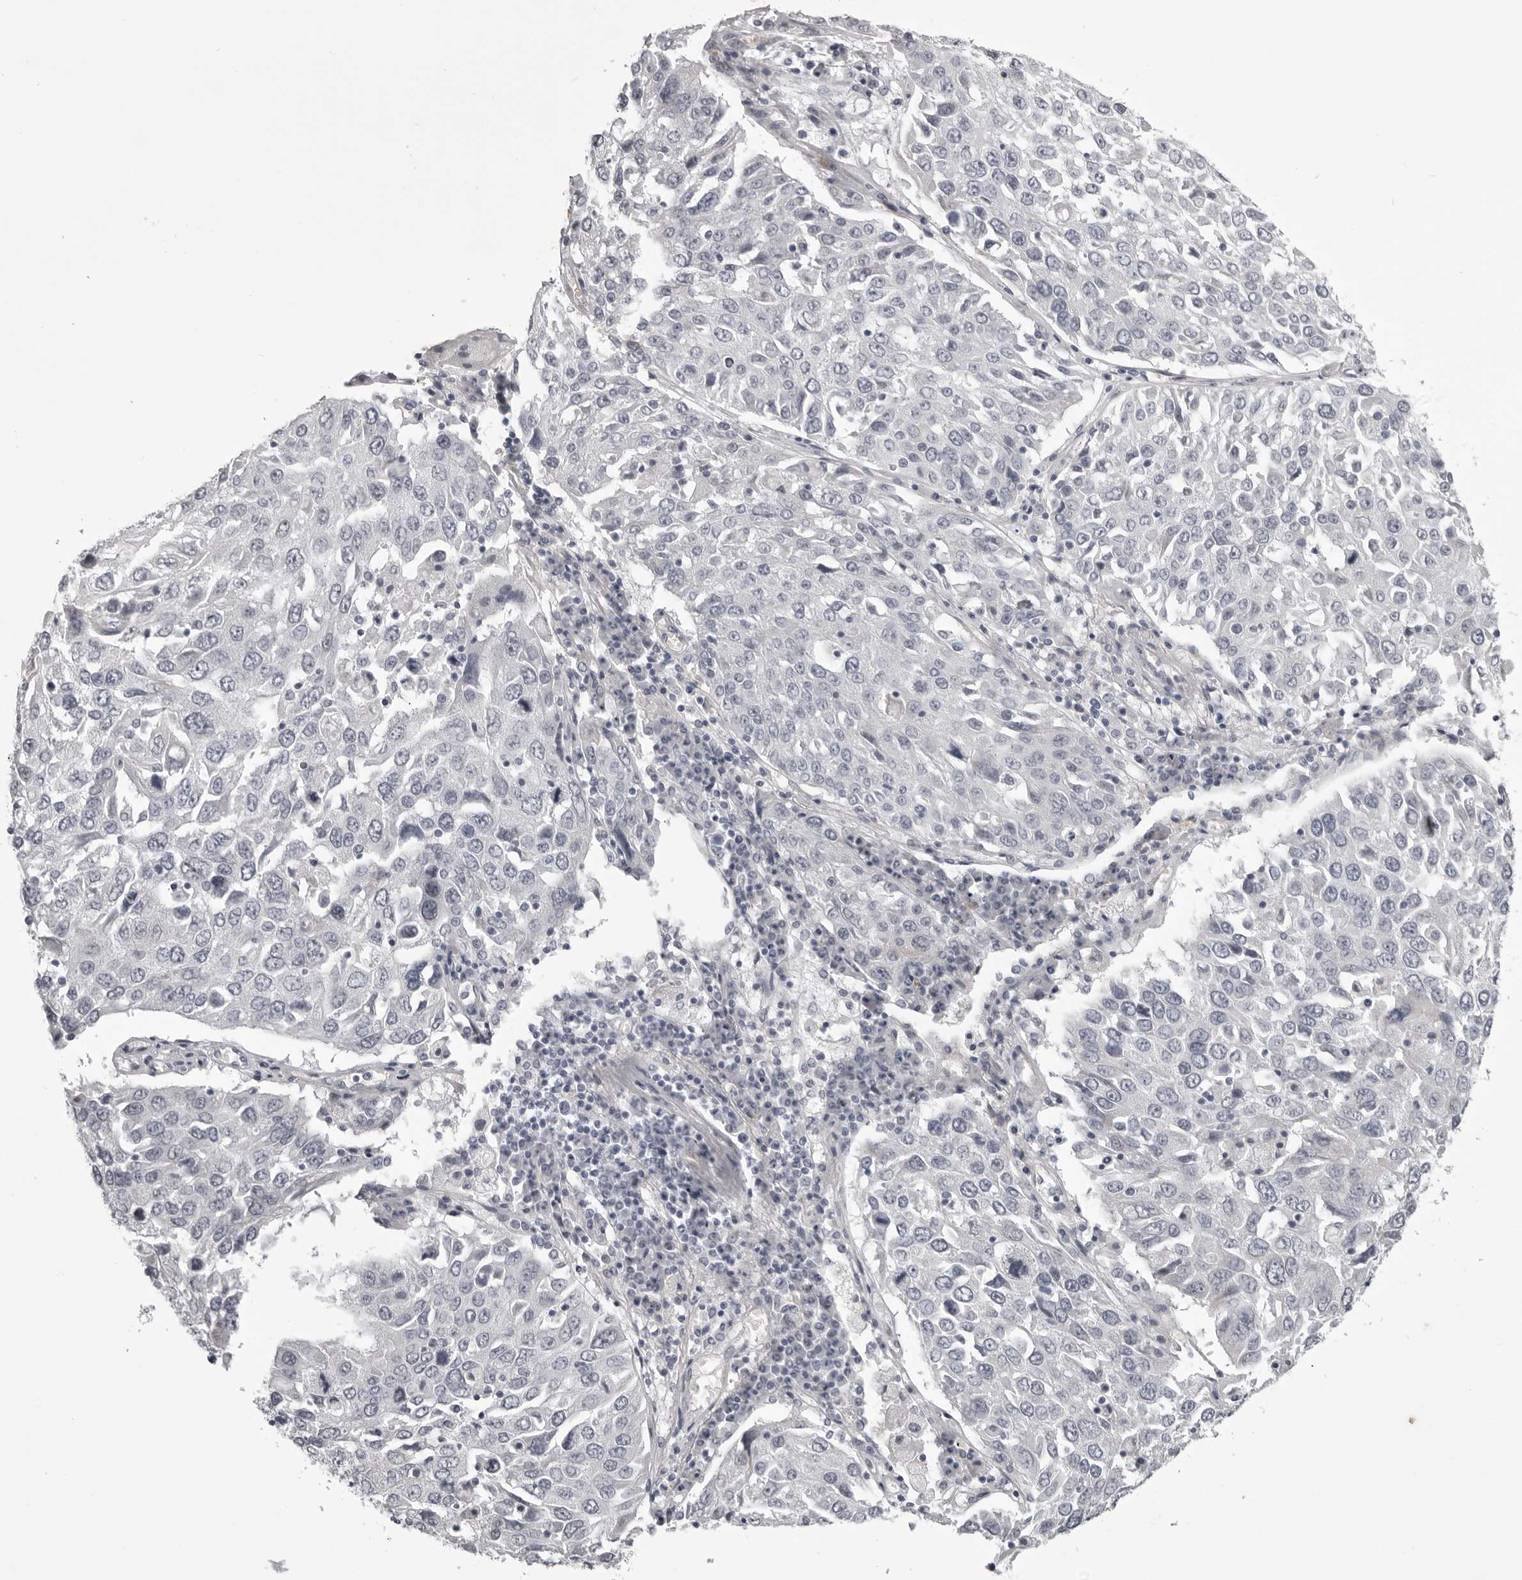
{"staining": {"intensity": "negative", "quantity": "none", "location": "none"}, "tissue": "lung cancer", "cell_type": "Tumor cells", "image_type": "cancer", "snomed": [{"axis": "morphology", "description": "Squamous cell carcinoma, NOS"}, {"axis": "topography", "description": "Lung"}], "caption": "This is an immunohistochemistry (IHC) photomicrograph of lung cancer. There is no staining in tumor cells.", "gene": "EPHA10", "patient": {"sex": "male", "age": 65}}